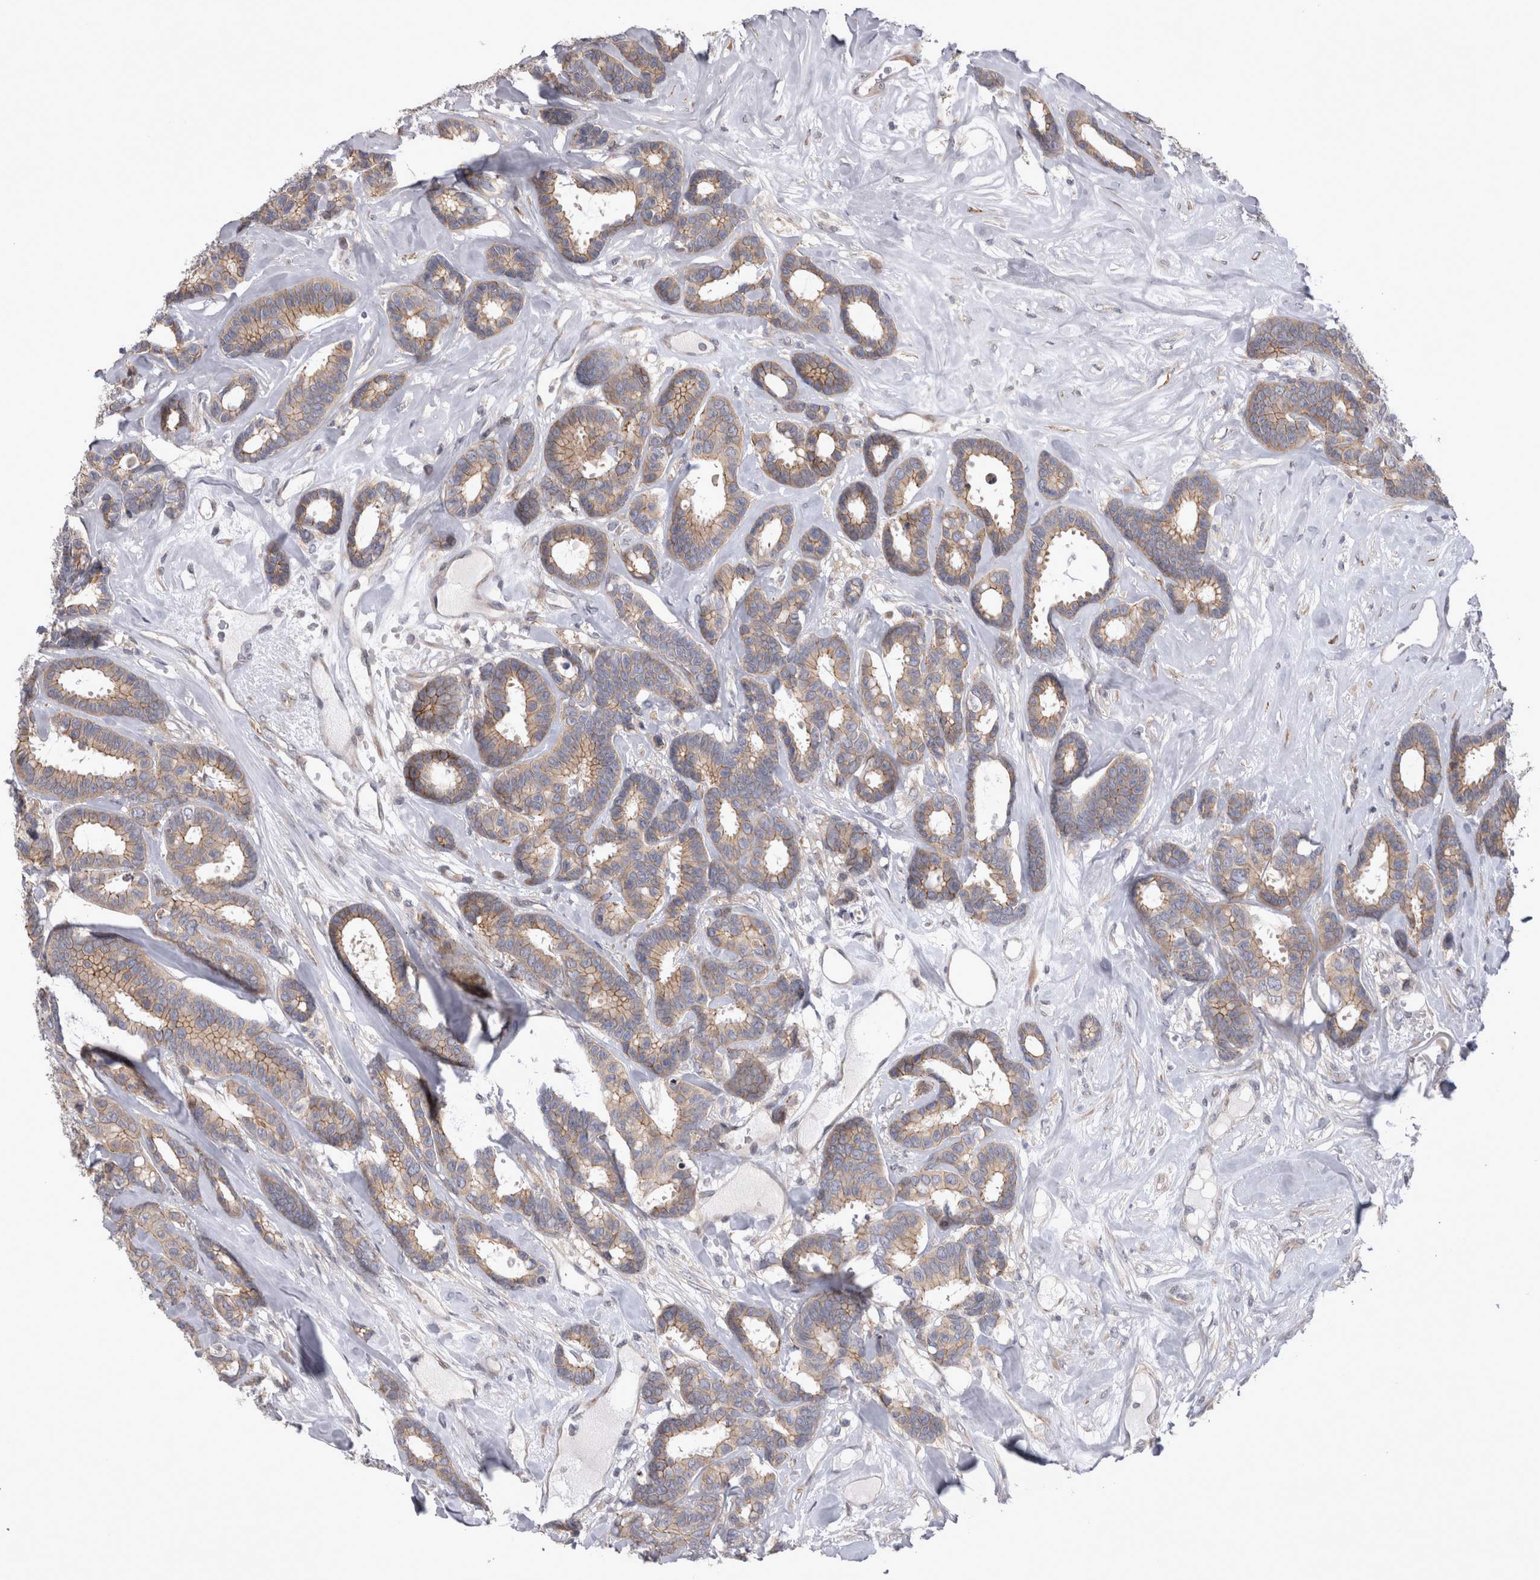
{"staining": {"intensity": "weak", "quantity": ">75%", "location": "cytoplasmic/membranous"}, "tissue": "breast cancer", "cell_type": "Tumor cells", "image_type": "cancer", "snomed": [{"axis": "morphology", "description": "Duct carcinoma"}, {"axis": "topography", "description": "Breast"}], "caption": "The micrograph reveals staining of breast cancer (invasive ductal carcinoma), revealing weak cytoplasmic/membranous protein staining (brown color) within tumor cells. Nuclei are stained in blue.", "gene": "NENF", "patient": {"sex": "female", "age": 87}}